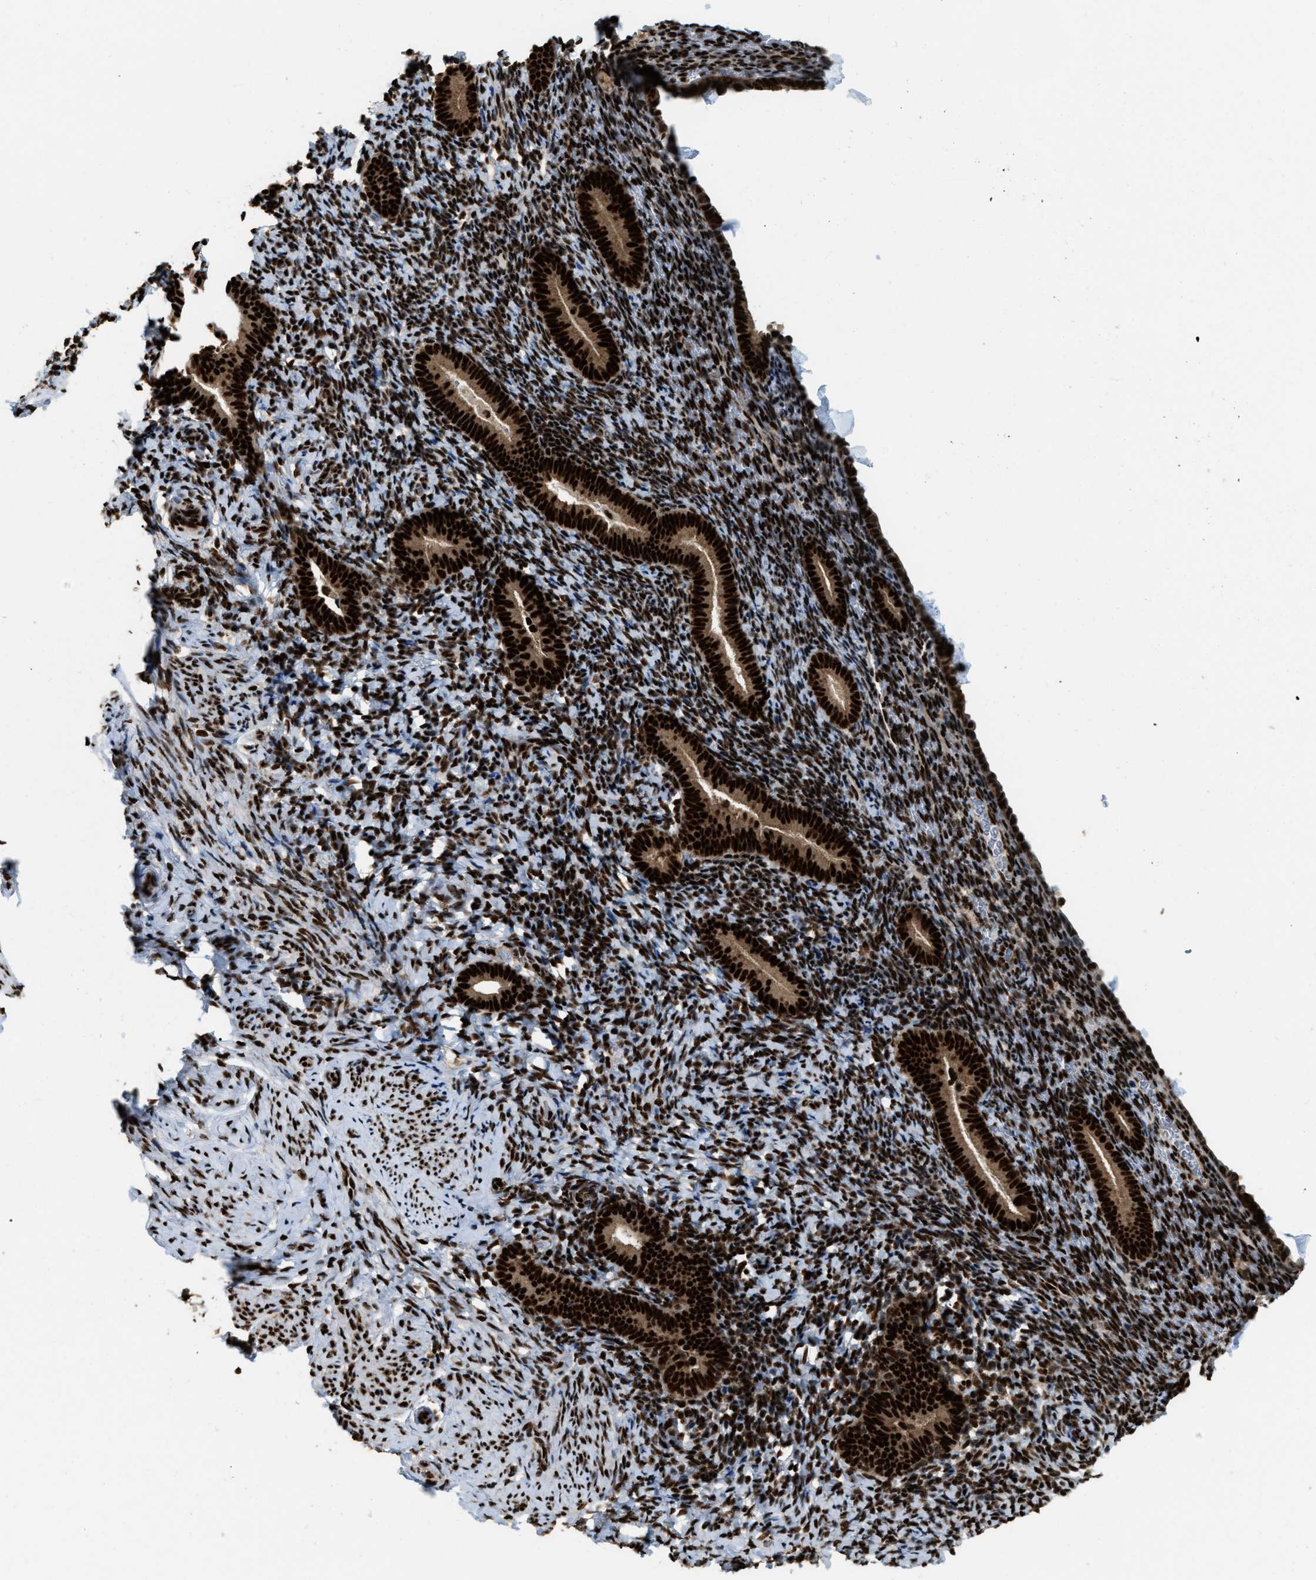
{"staining": {"intensity": "strong", "quantity": ">75%", "location": "nuclear"}, "tissue": "endometrium", "cell_type": "Cells in endometrial stroma", "image_type": "normal", "snomed": [{"axis": "morphology", "description": "Normal tissue, NOS"}, {"axis": "topography", "description": "Endometrium"}], "caption": "Immunohistochemical staining of unremarkable human endometrium exhibits >75% levels of strong nuclear protein staining in approximately >75% of cells in endometrial stroma. The protein is stained brown, and the nuclei are stained in blue (DAB IHC with brightfield microscopy, high magnification).", "gene": "NUMA1", "patient": {"sex": "female", "age": 51}}